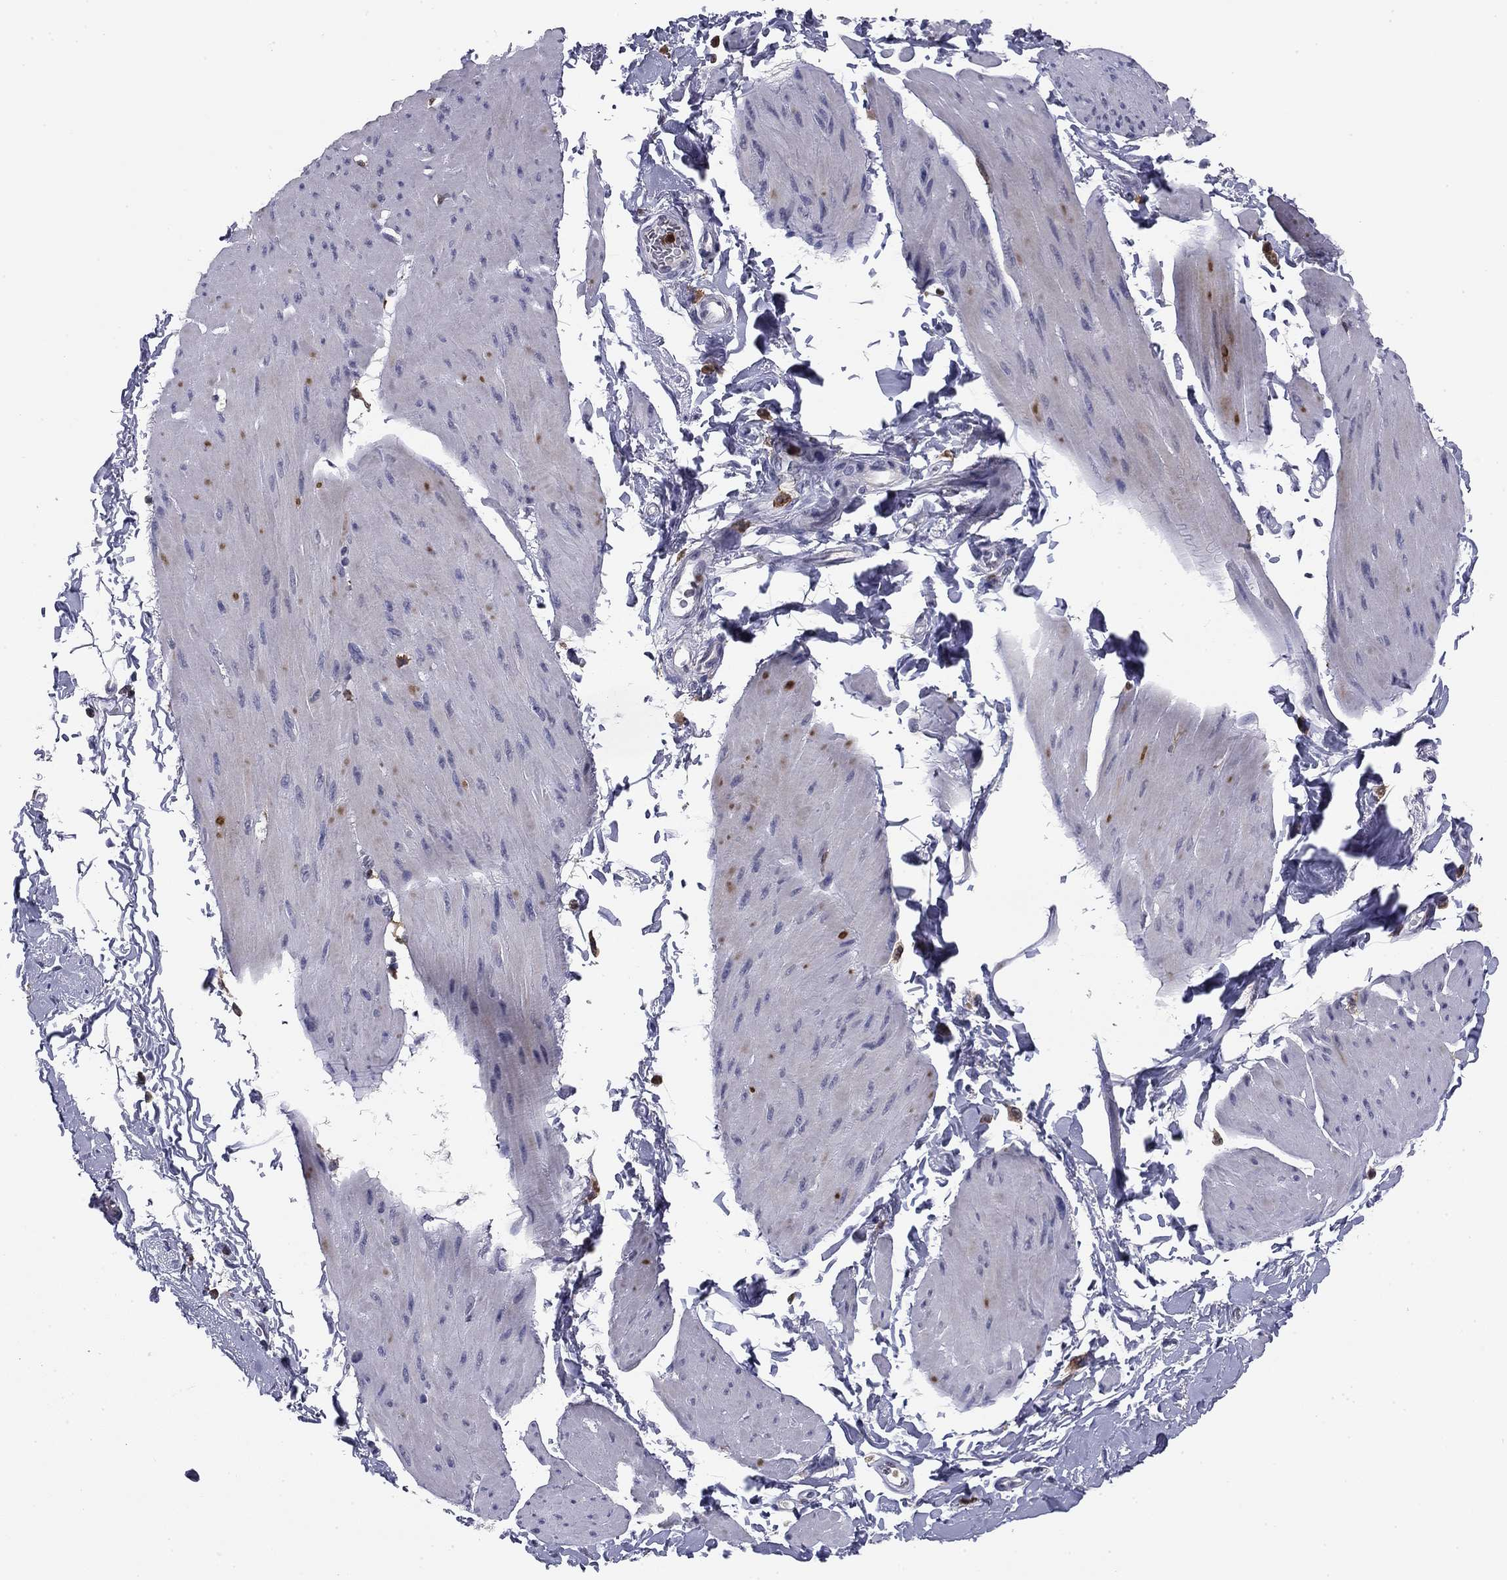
{"staining": {"intensity": "negative", "quantity": "none", "location": "none"}, "tissue": "smooth muscle", "cell_type": "Smooth muscle cells", "image_type": "normal", "snomed": [{"axis": "morphology", "description": "Normal tissue, NOS"}, {"axis": "topography", "description": "Adipose tissue"}, {"axis": "topography", "description": "Smooth muscle"}, {"axis": "topography", "description": "Peripheral nerve tissue"}], "caption": "High power microscopy image of an IHC histopathology image of unremarkable smooth muscle, revealing no significant positivity in smooth muscle cells.", "gene": "PLCB2", "patient": {"sex": "male", "age": 83}}